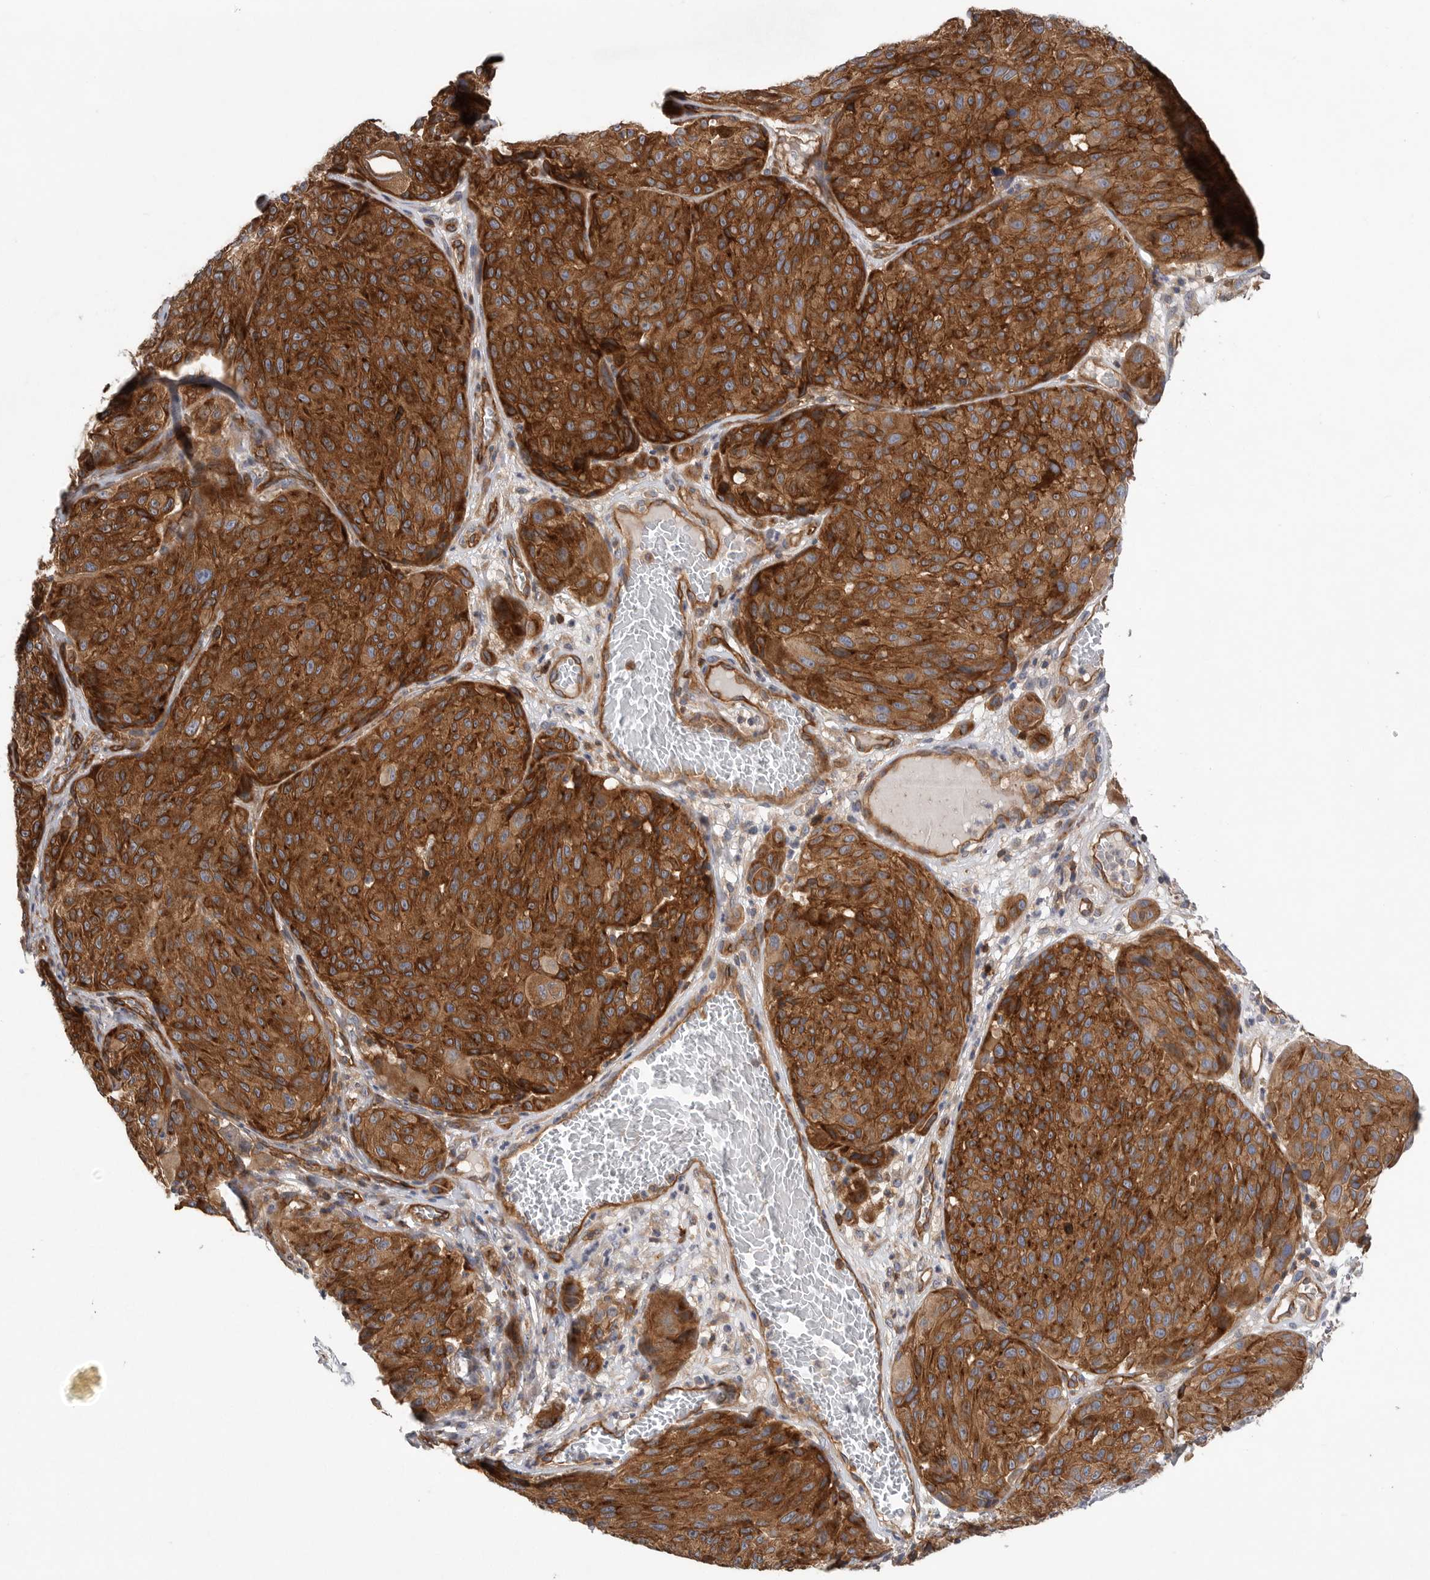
{"staining": {"intensity": "strong", "quantity": ">75%", "location": "cytoplasmic/membranous"}, "tissue": "melanoma", "cell_type": "Tumor cells", "image_type": "cancer", "snomed": [{"axis": "morphology", "description": "Malignant melanoma, NOS"}, {"axis": "topography", "description": "Skin"}], "caption": "Malignant melanoma was stained to show a protein in brown. There is high levels of strong cytoplasmic/membranous positivity in about >75% of tumor cells.", "gene": "PRKCH", "patient": {"sex": "male", "age": 83}}